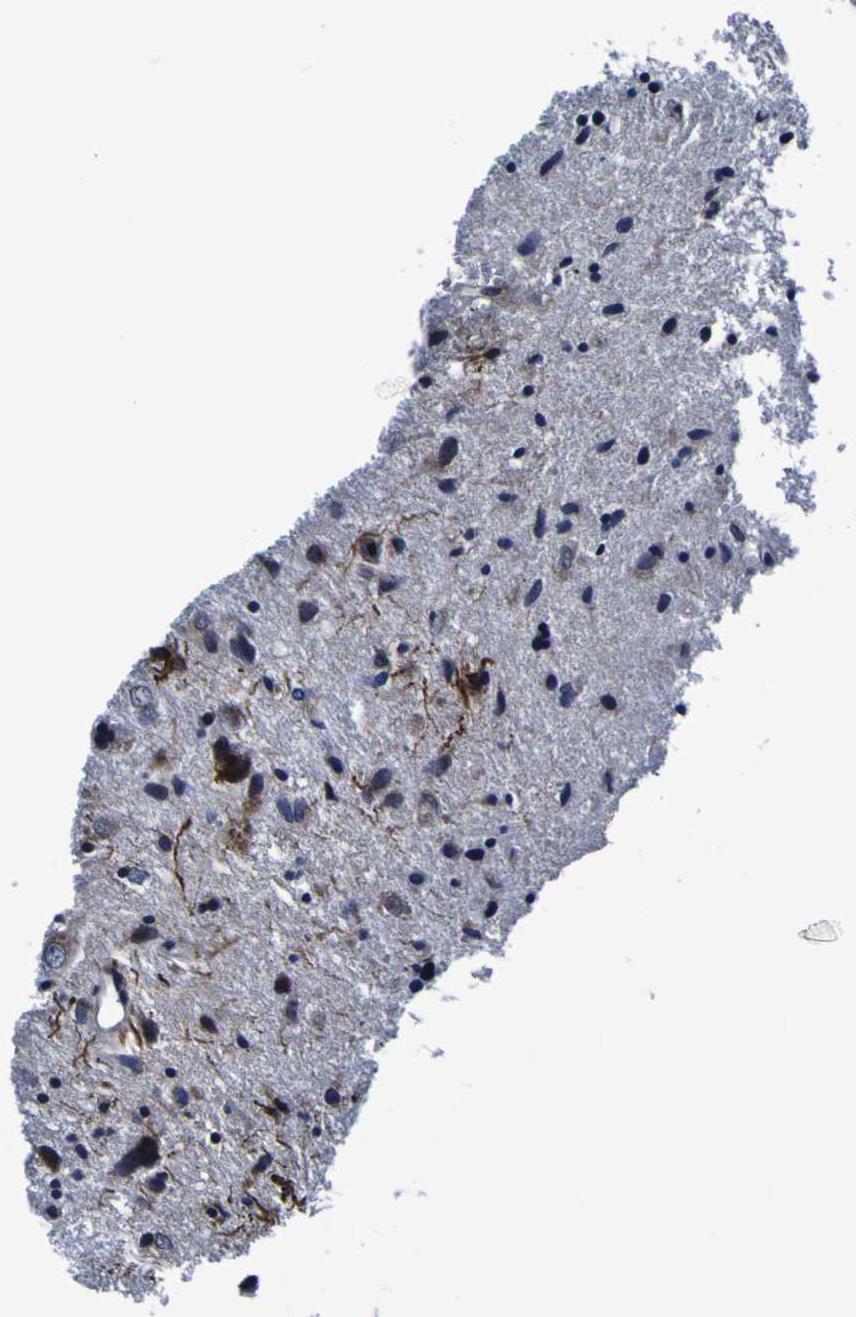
{"staining": {"intensity": "moderate", "quantity": "<25%", "location": "cytoplasmic/membranous"}, "tissue": "glioma", "cell_type": "Tumor cells", "image_type": "cancer", "snomed": [{"axis": "morphology", "description": "Glioma, malignant, Low grade"}, {"axis": "topography", "description": "Brain"}], "caption": "An IHC photomicrograph of neoplastic tissue is shown. Protein staining in brown shows moderate cytoplasmic/membranous positivity in glioma within tumor cells.", "gene": "PDLIM4", "patient": {"sex": "male", "age": 77}}